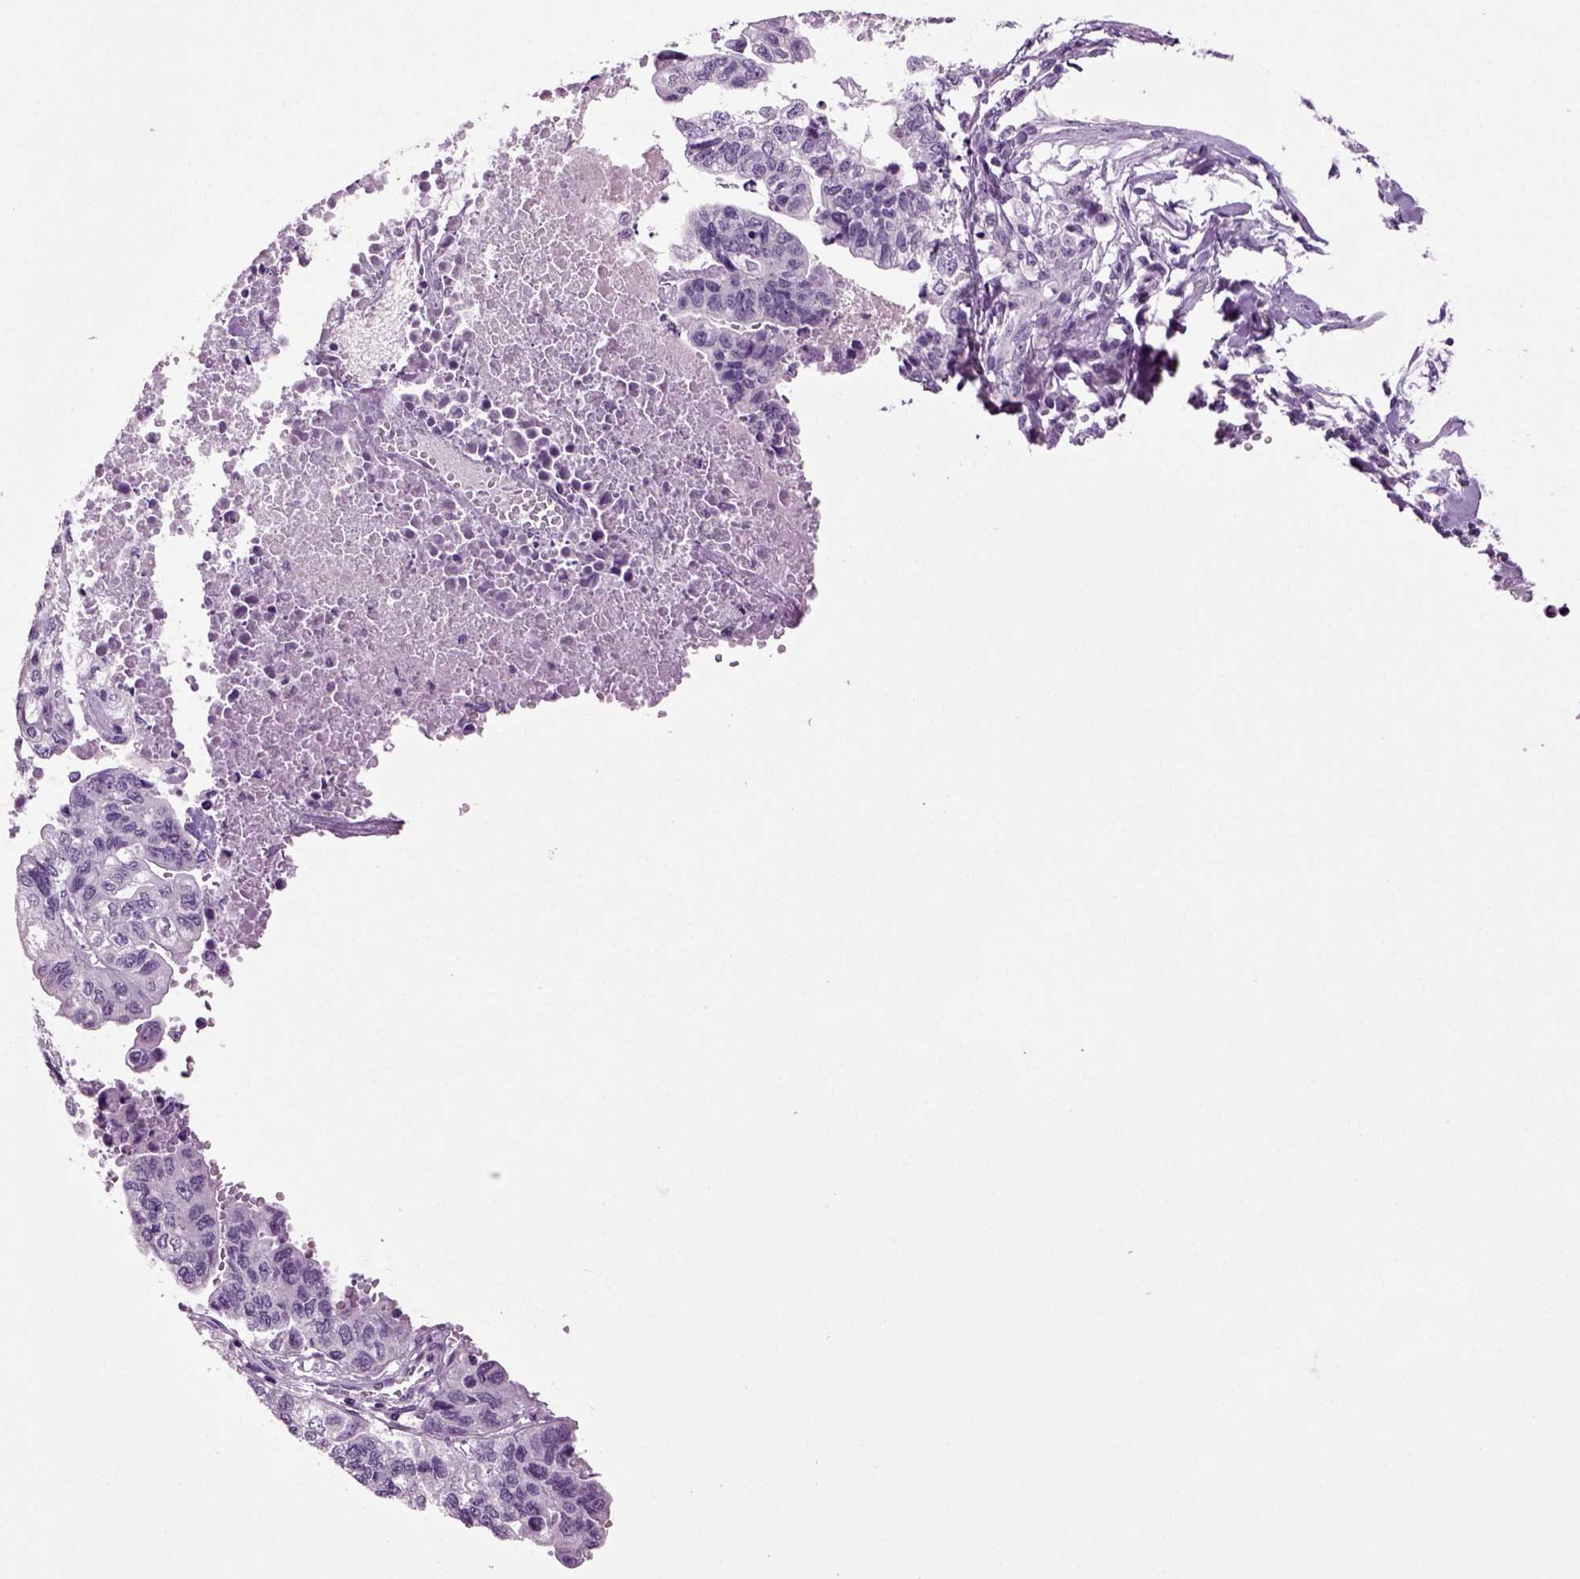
{"staining": {"intensity": "negative", "quantity": "none", "location": "none"}, "tissue": "stomach cancer", "cell_type": "Tumor cells", "image_type": "cancer", "snomed": [{"axis": "morphology", "description": "Adenocarcinoma, NOS"}, {"axis": "topography", "description": "Stomach, upper"}], "caption": "High power microscopy histopathology image of an immunohistochemistry histopathology image of stomach adenocarcinoma, revealing no significant expression in tumor cells.", "gene": "SLC17A6", "patient": {"sex": "female", "age": 67}}